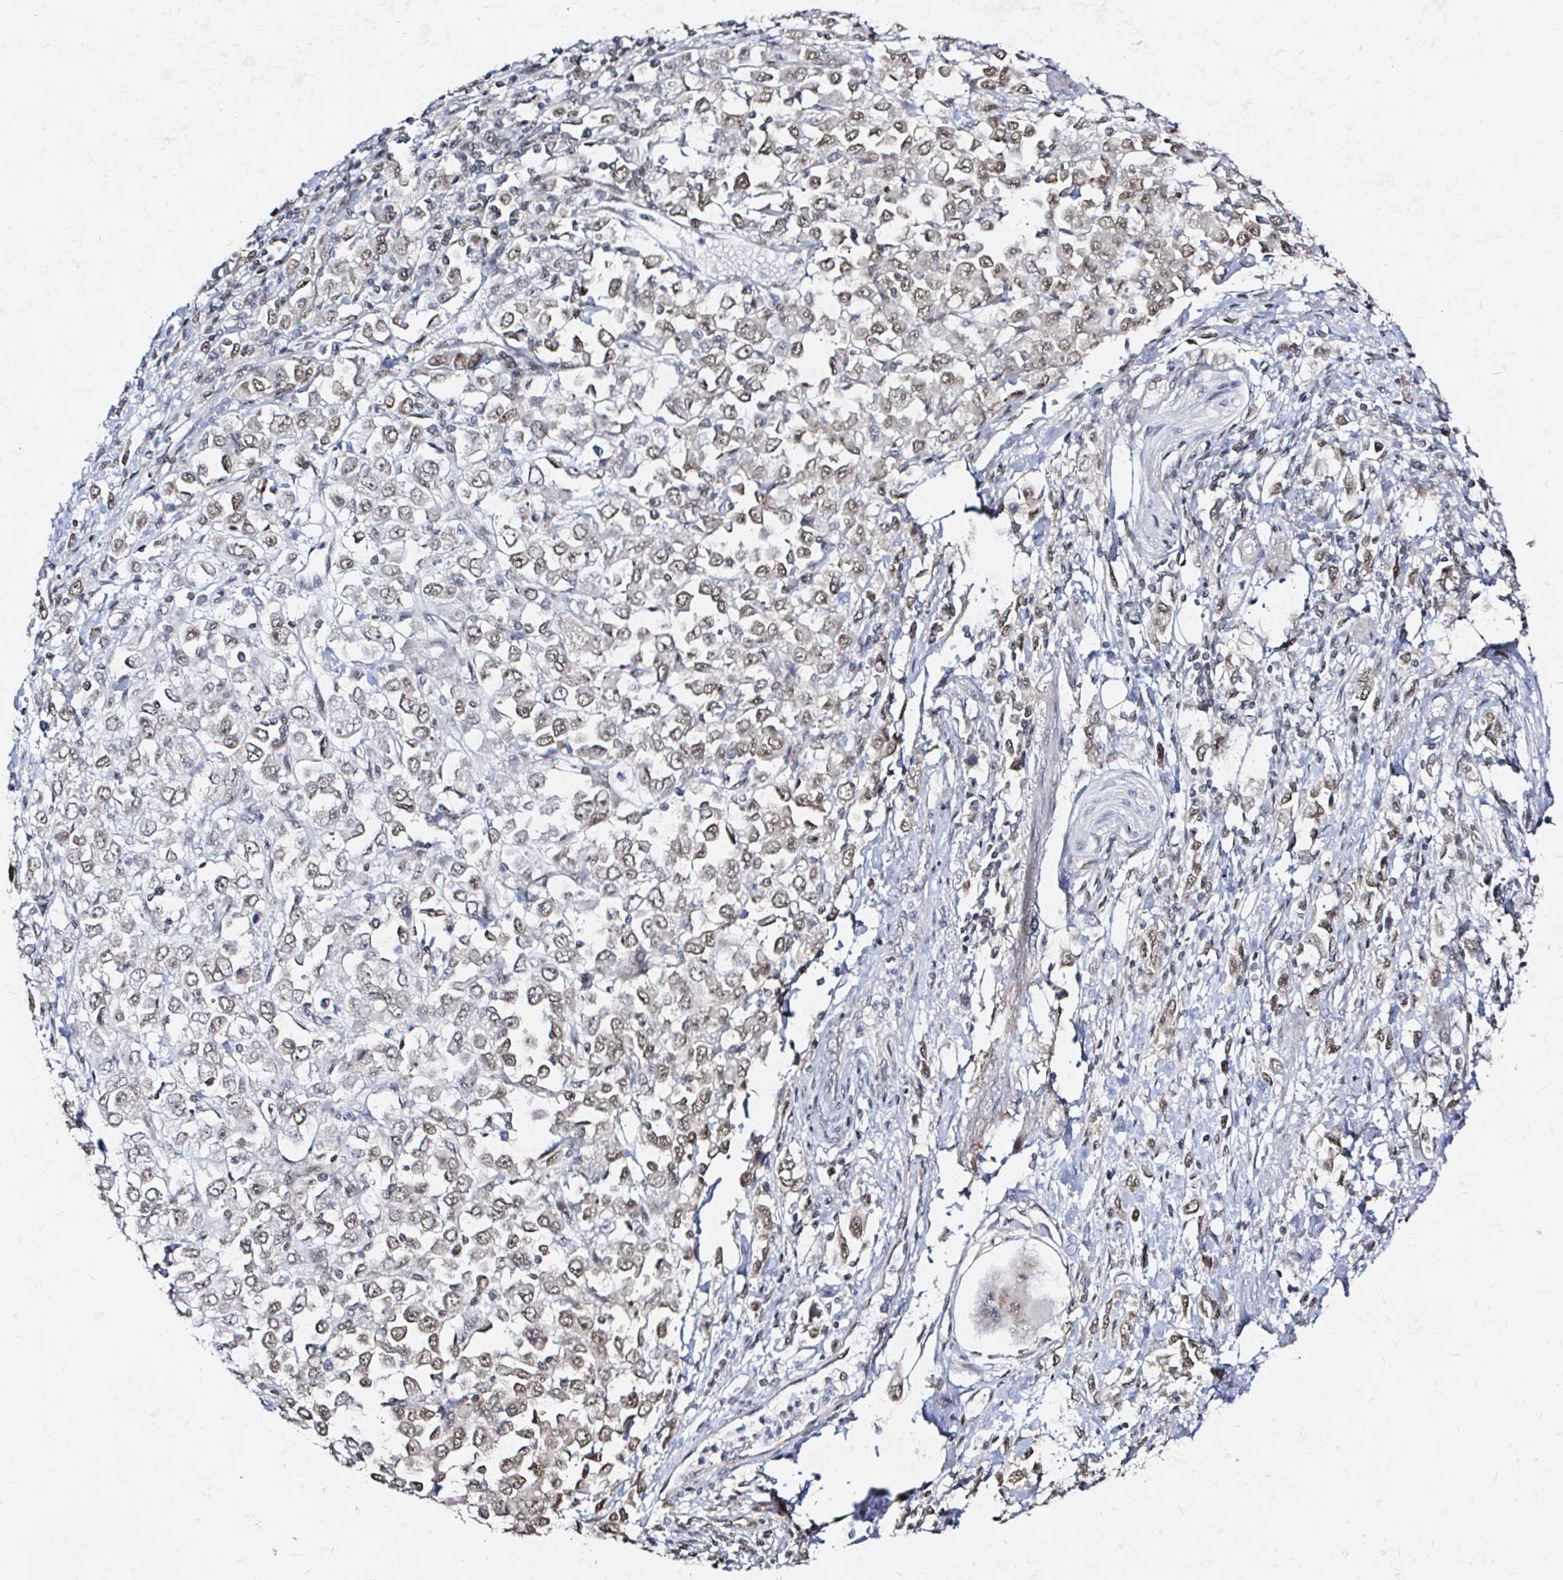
{"staining": {"intensity": "weak", "quantity": "25%-75%", "location": "nuclear"}, "tissue": "stomach cancer", "cell_type": "Tumor cells", "image_type": "cancer", "snomed": [{"axis": "morphology", "description": "Adenocarcinoma, NOS"}, {"axis": "topography", "description": "Stomach, upper"}], "caption": "Stomach cancer (adenocarcinoma) stained with a brown dye exhibits weak nuclear positive staining in approximately 25%-75% of tumor cells.", "gene": "SNRPC", "patient": {"sex": "male", "age": 70}}